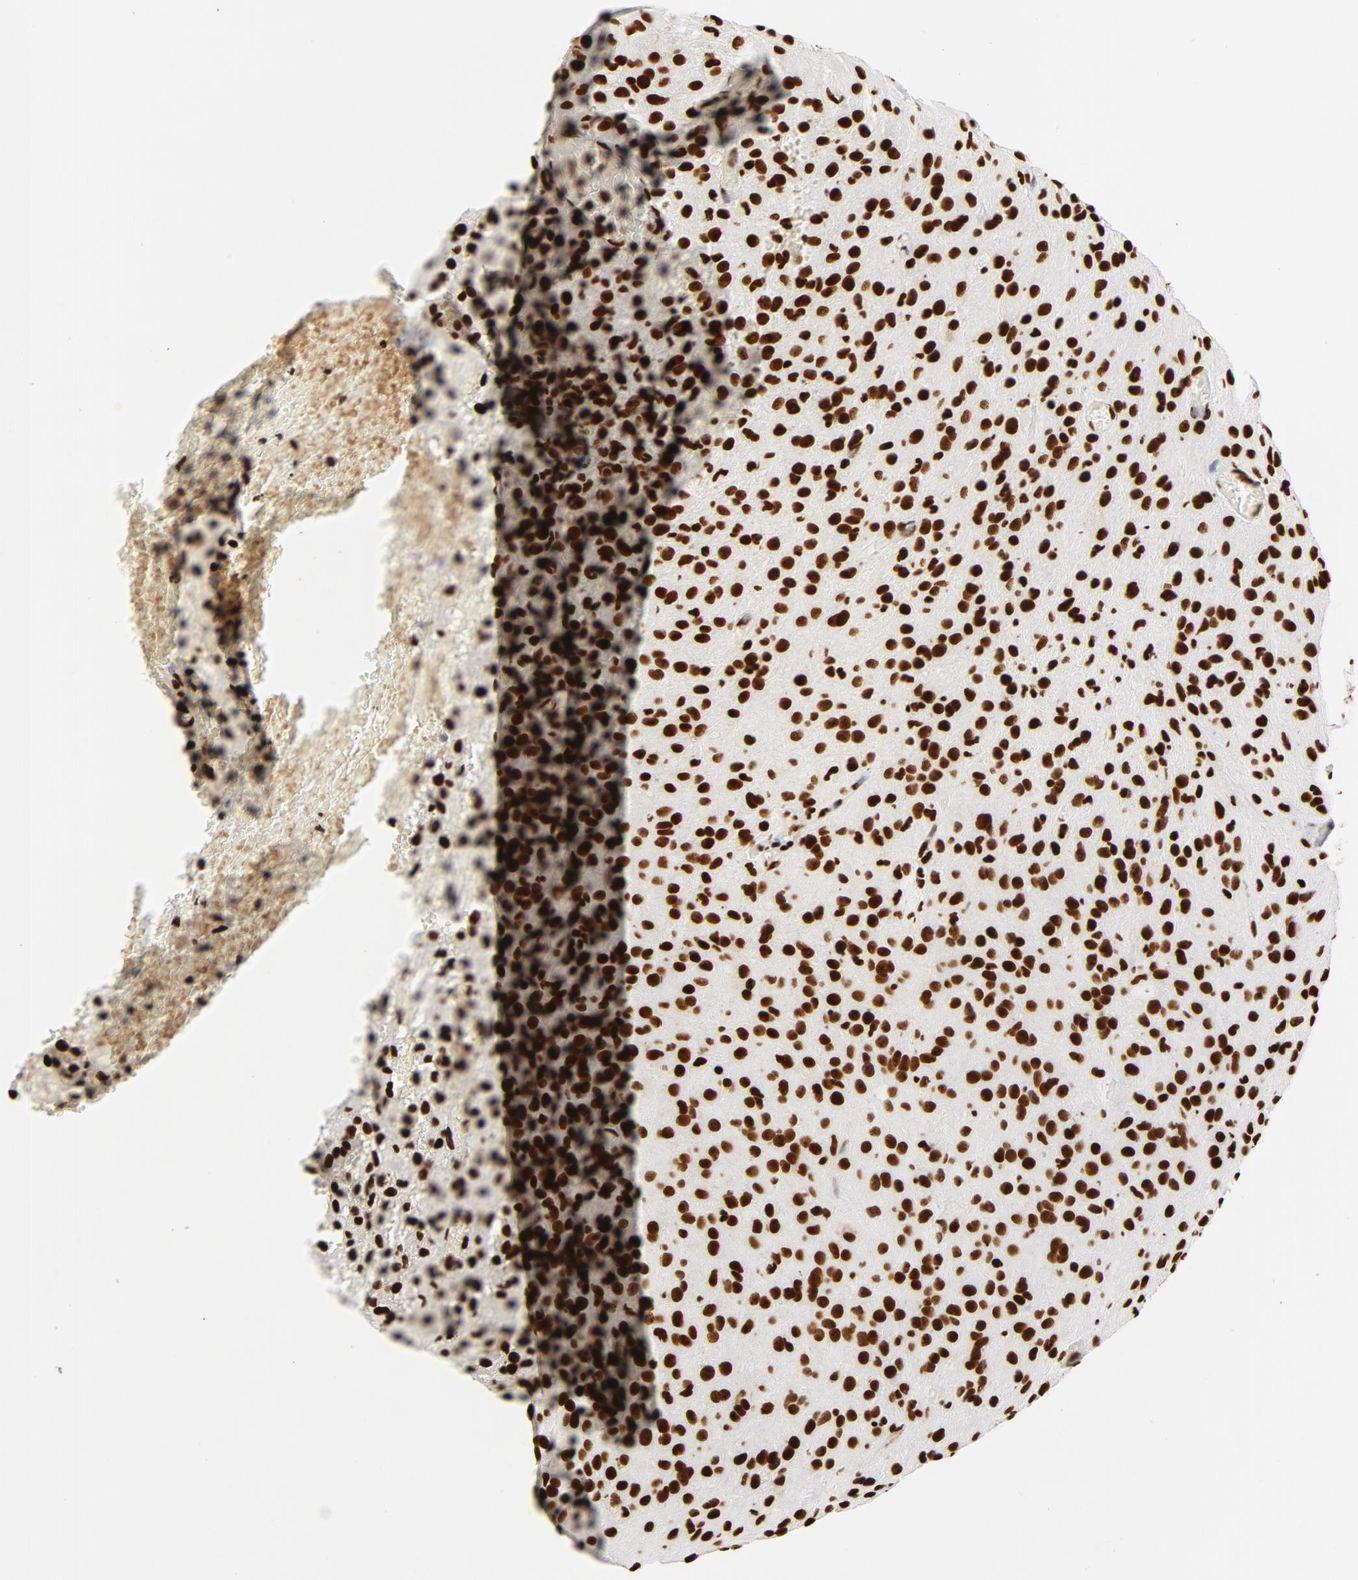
{"staining": {"intensity": "strong", "quantity": ">75%", "location": "nuclear"}, "tissue": "glioma", "cell_type": "Tumor cells", "image_type": "cancer", "snomed": [{"axis": "morphology", "description": "Glioma, malignant, High grade"}, {"axis": "topography", "description": "Brain"}], "caption": "Immunohistochemistry (DAB) staining of malignant high-grade glioma shows strong nuclear protein positivity in about >75% of tumor cells.", "gene": "XRCC6", "patient": {"sex": "female", "age": 59}}